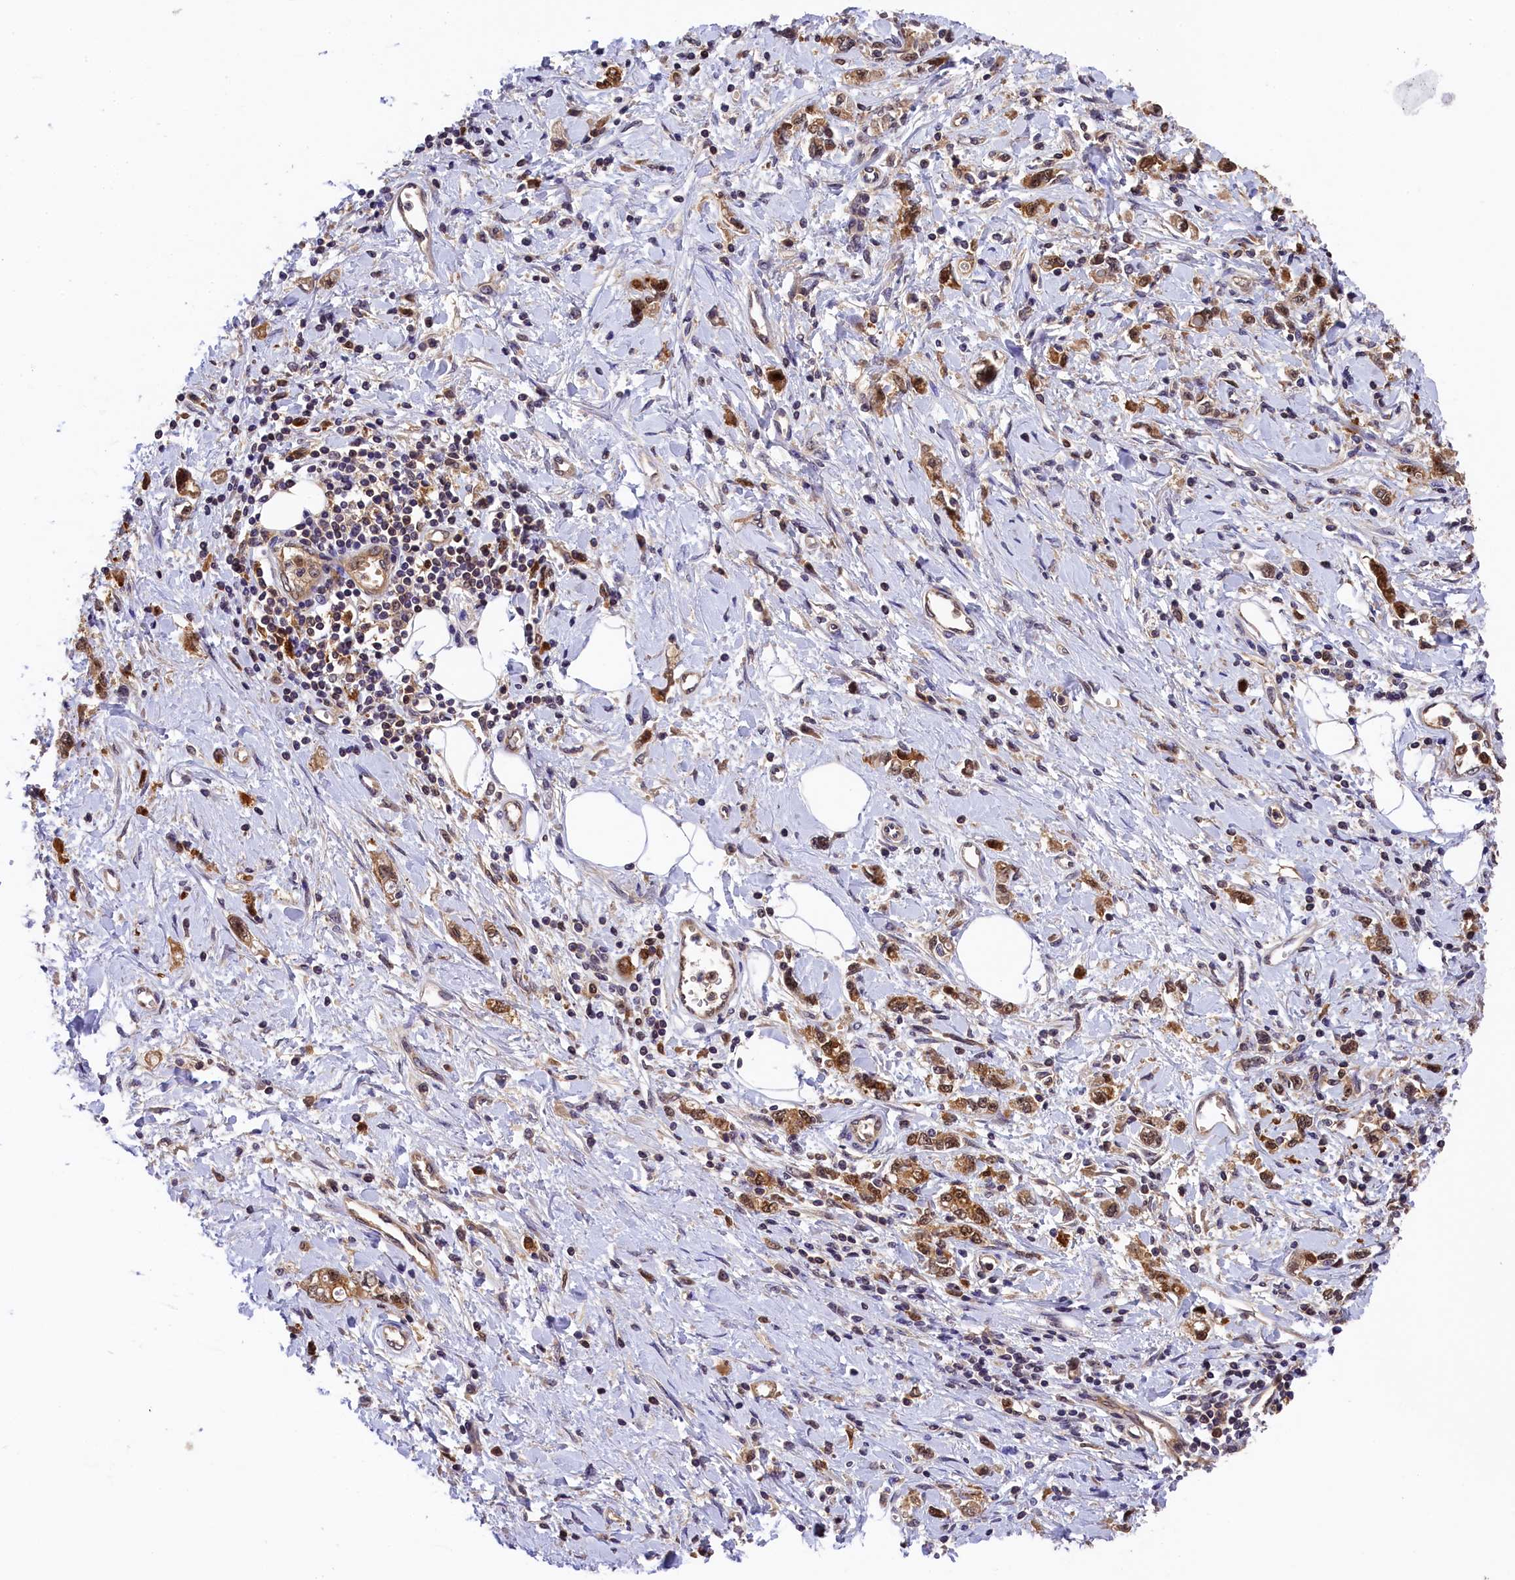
{"staining": {"intensity": "moderate", "quantity": ">75%", "location": "cytoplasmic/membranous,nuclear"}, "tissue": "stomach cancer", "cell_type": "Tumor cells", "image_type": "cancer", "snomed": [{"axis": "morphology", "description": "Adenocarcinoma, NOS"}, {"axis": "topography", "description": "Stomach"}], "caption": "This image exhibits immunohistochemistry (IHC) staining of stomach cancer (adenocarcinoma), with medium moderate cytoplasmic/membranous and nuclear positivity in about >75% of tumor cells.", "gene": "EIF6", "patient": {"sex": "female", "age": 76}}